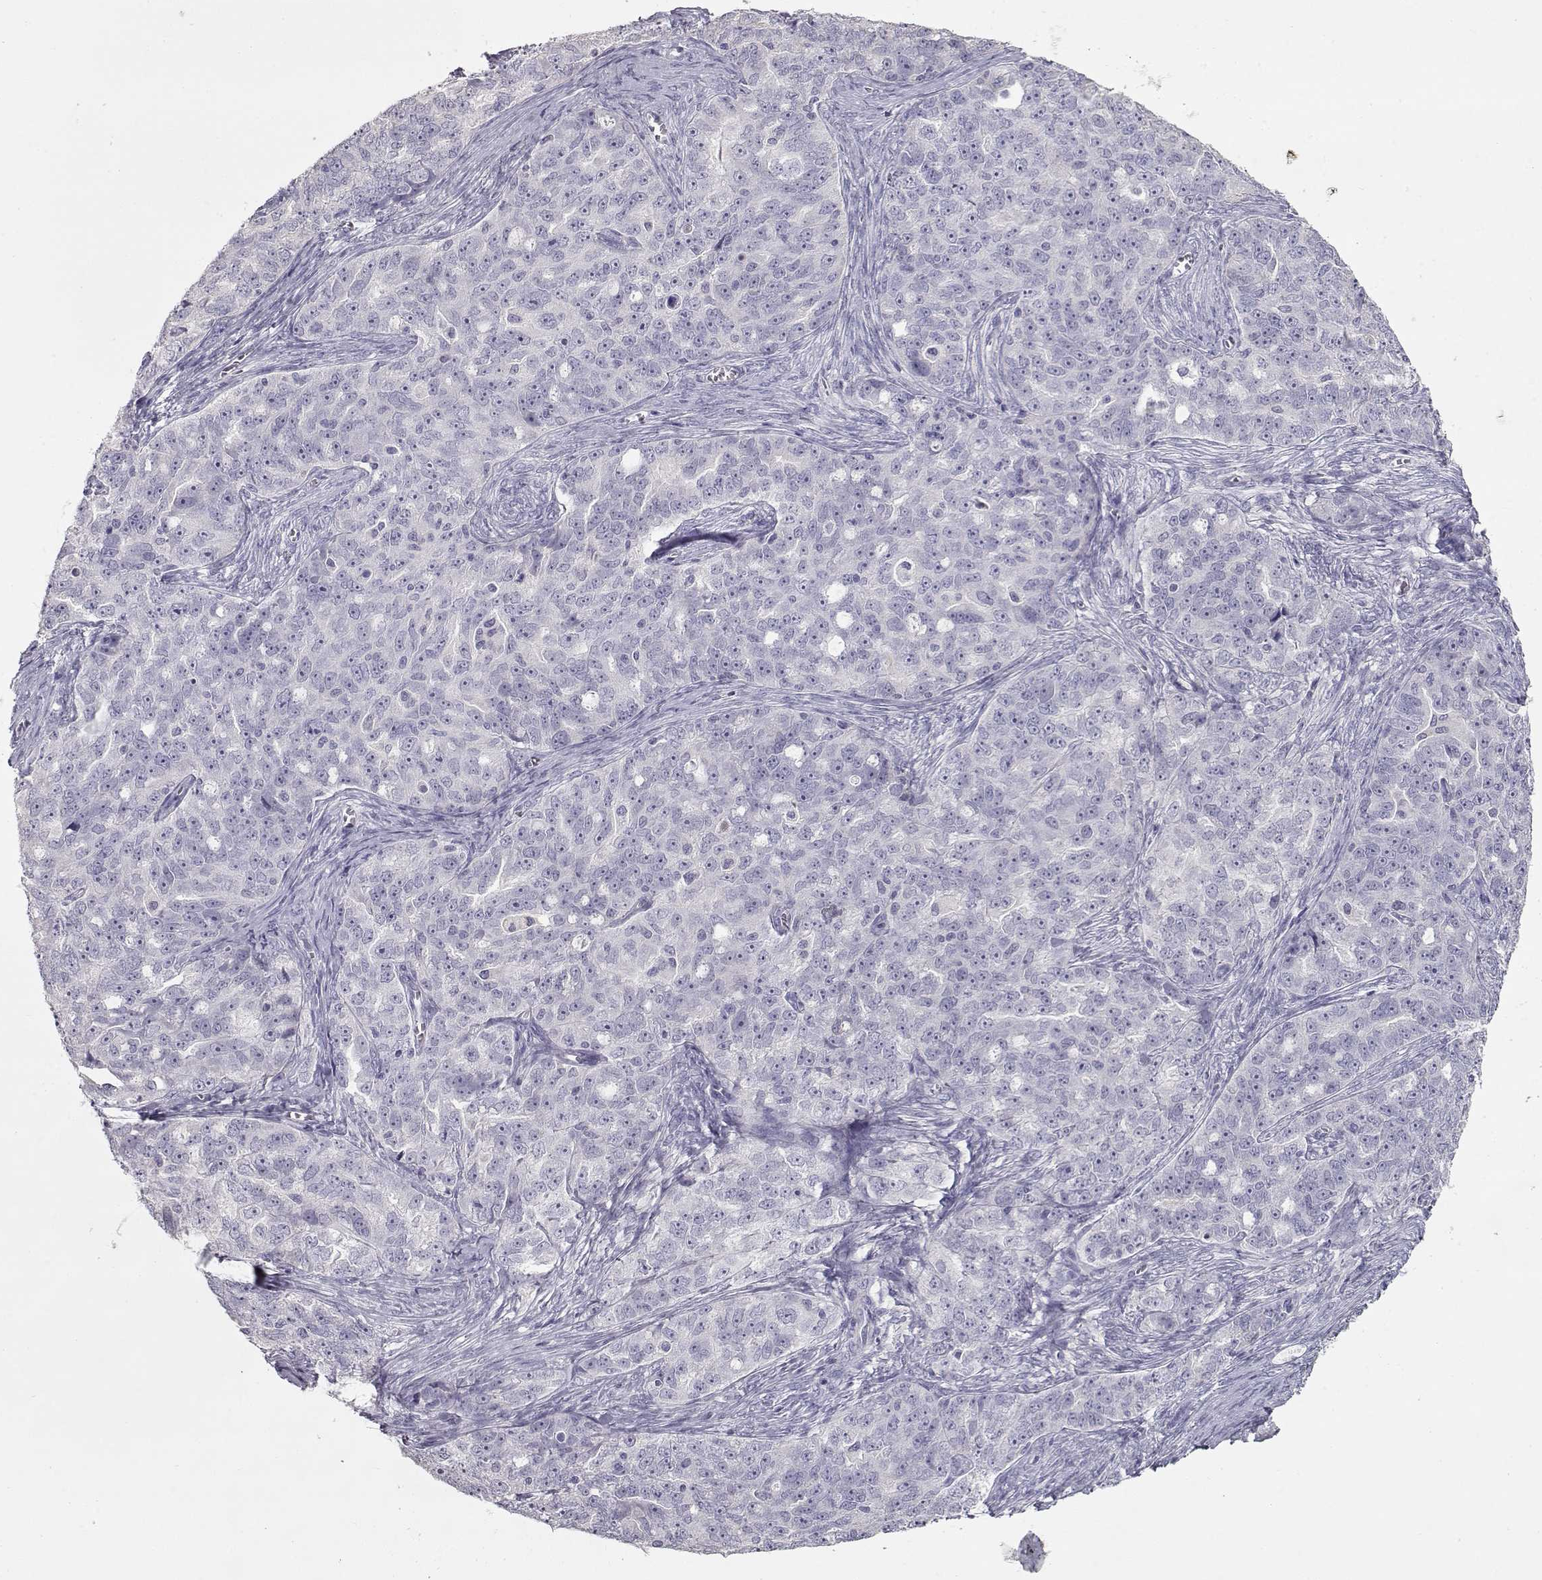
{"staining": {"intensity": "negative", "quantity": "none", "location": "none"}, "tissue": "ovarian cancer", "cell_type": "Tumor cells", "image_type": "cancer", "snomed": [{"axis": "morphology", "description": "Cystadenocarcinoma, serous, NOS"}, {"axis": "topography", "description": "Ovary"}], "caption": "IHC micrograph of ovarian cancer stained for a protein (brown), which displays no staining in tumor cells.", "gene": "SLC18A1", "patient": {"sex": "female", "age": 51}}